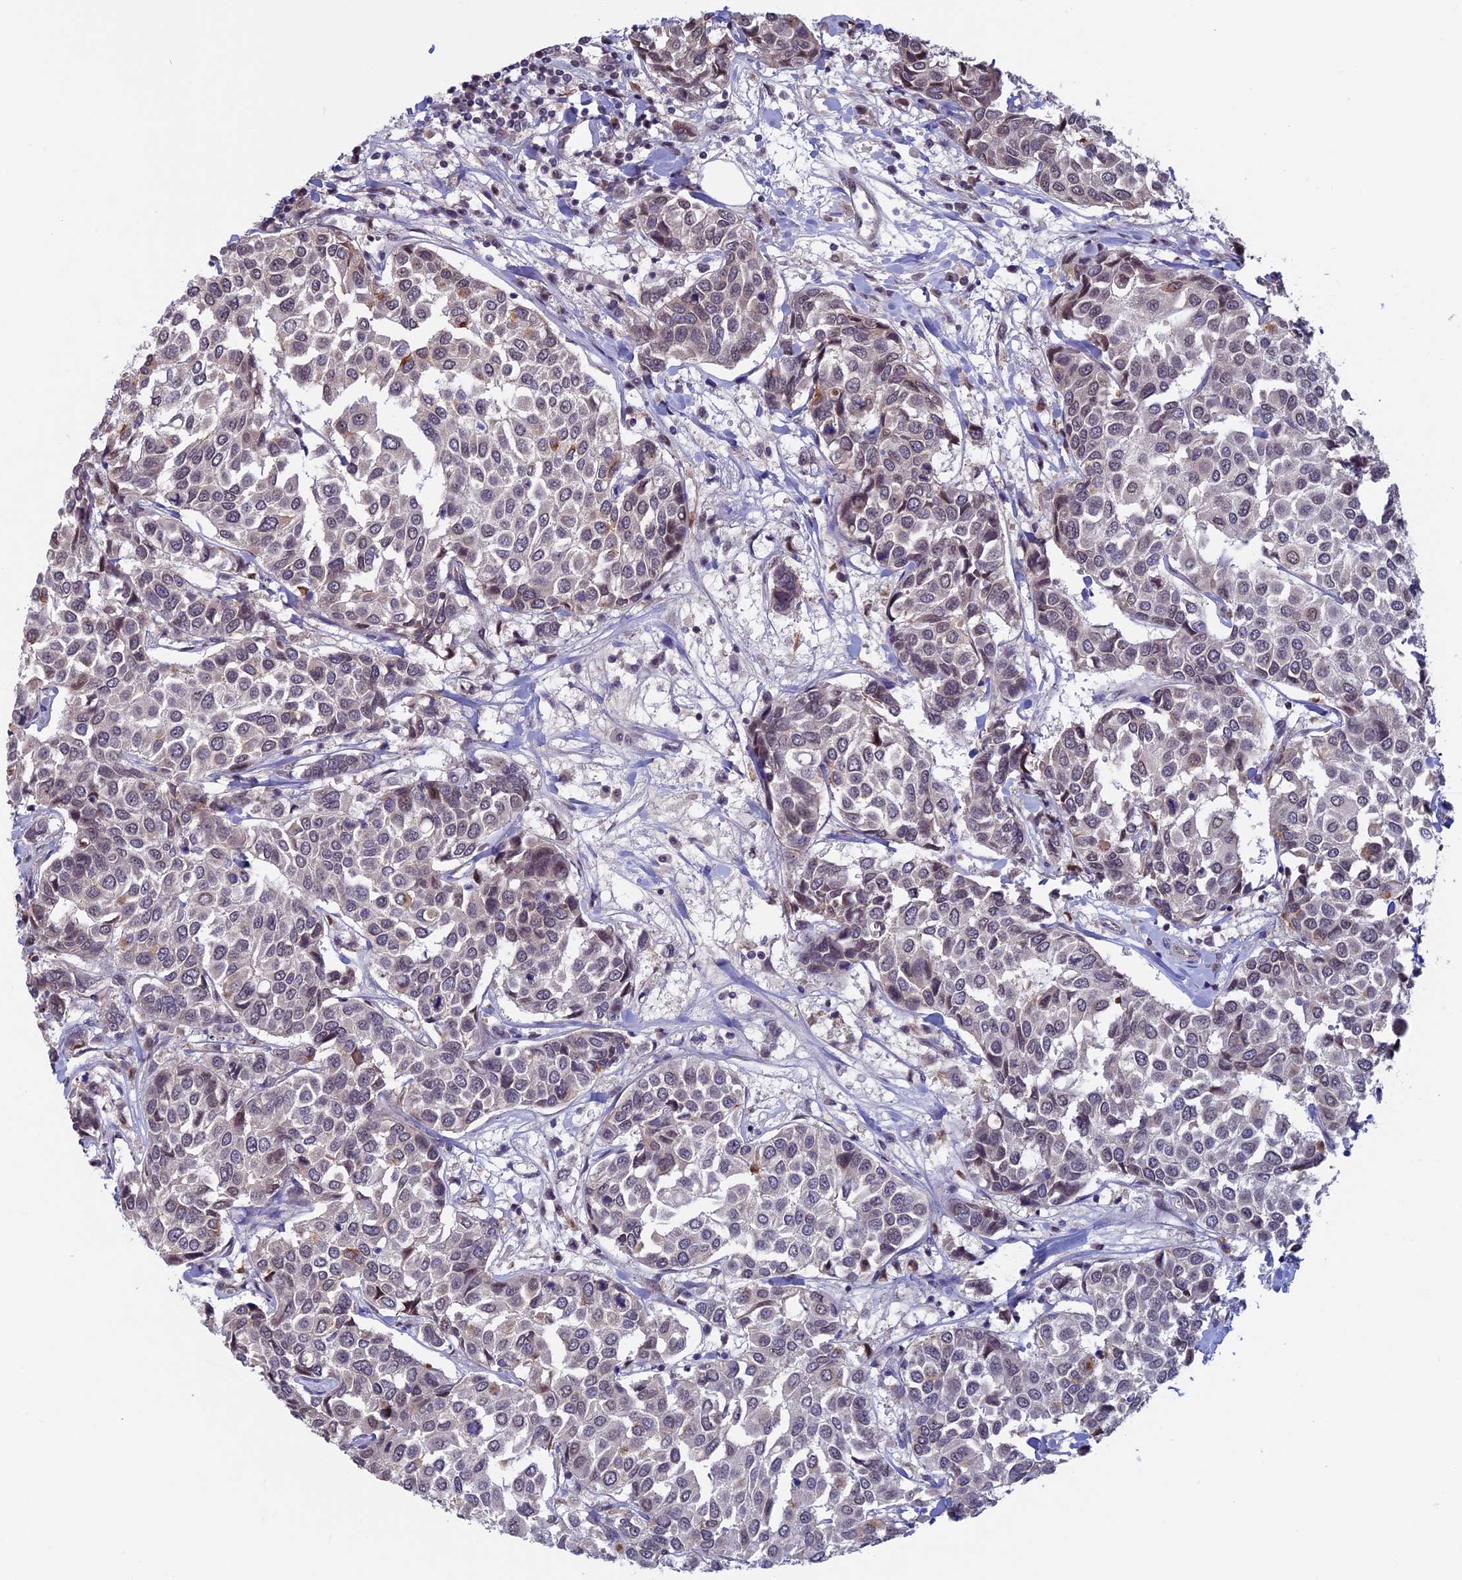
{"staining": {"intensity": "weak", "quantity": "25%-75%", "location": "nuclear"}, "tissue": "breast cancer", "cell_type": "Tumor cells", "image_type": "cancer", "snomed": [{"axis": "morphology", "description": "Duct carcinoma"}, {"axis": "topography", "description": "Breast"}], "caption": "The photomicrograph displays staining of breast cancer, revealing weak nuclear protein positivity (brown color) within tumor cells.", "gene": "SPIRE1", "patient": {"sex": "female", "age": 55}}